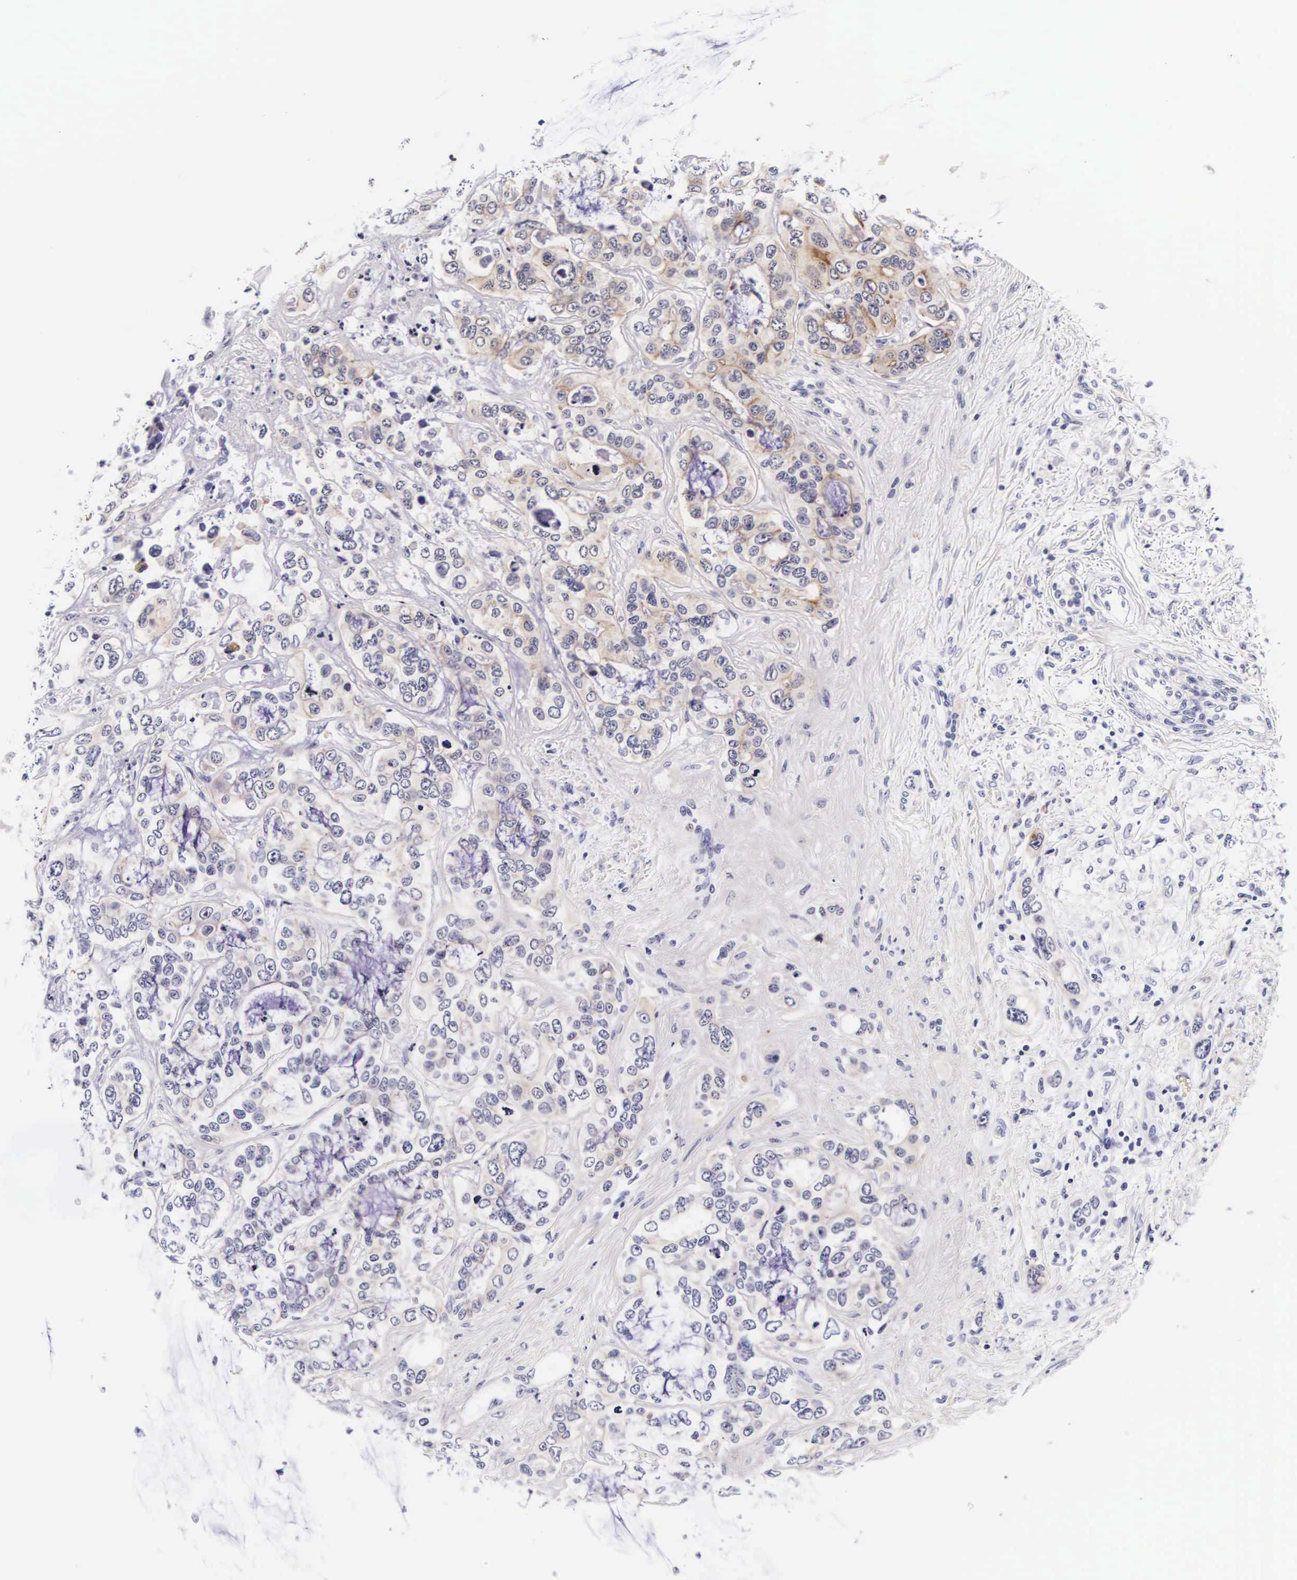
{"staining": {"intensity": "weak", "quantity": "25%-75%", "location": "cytoplasmic/membranous"}, "tissue": "liver cancer", "cell_type": "Tumor cells", "image_type": "cancer", "snomed": [{"axis": "morphology", "description": "Cholangiocarcinoma"}, {"axis": "topography", "description": "Liver"}], "caption": "Immunohistochemical staining of liver cancer demonstrates low levels of weak cytoplasmic/membranous expression in about 25%-75% of tumor cells.", "gene": "PHETA2", "patient": {"sex": "female", "age": 79}}